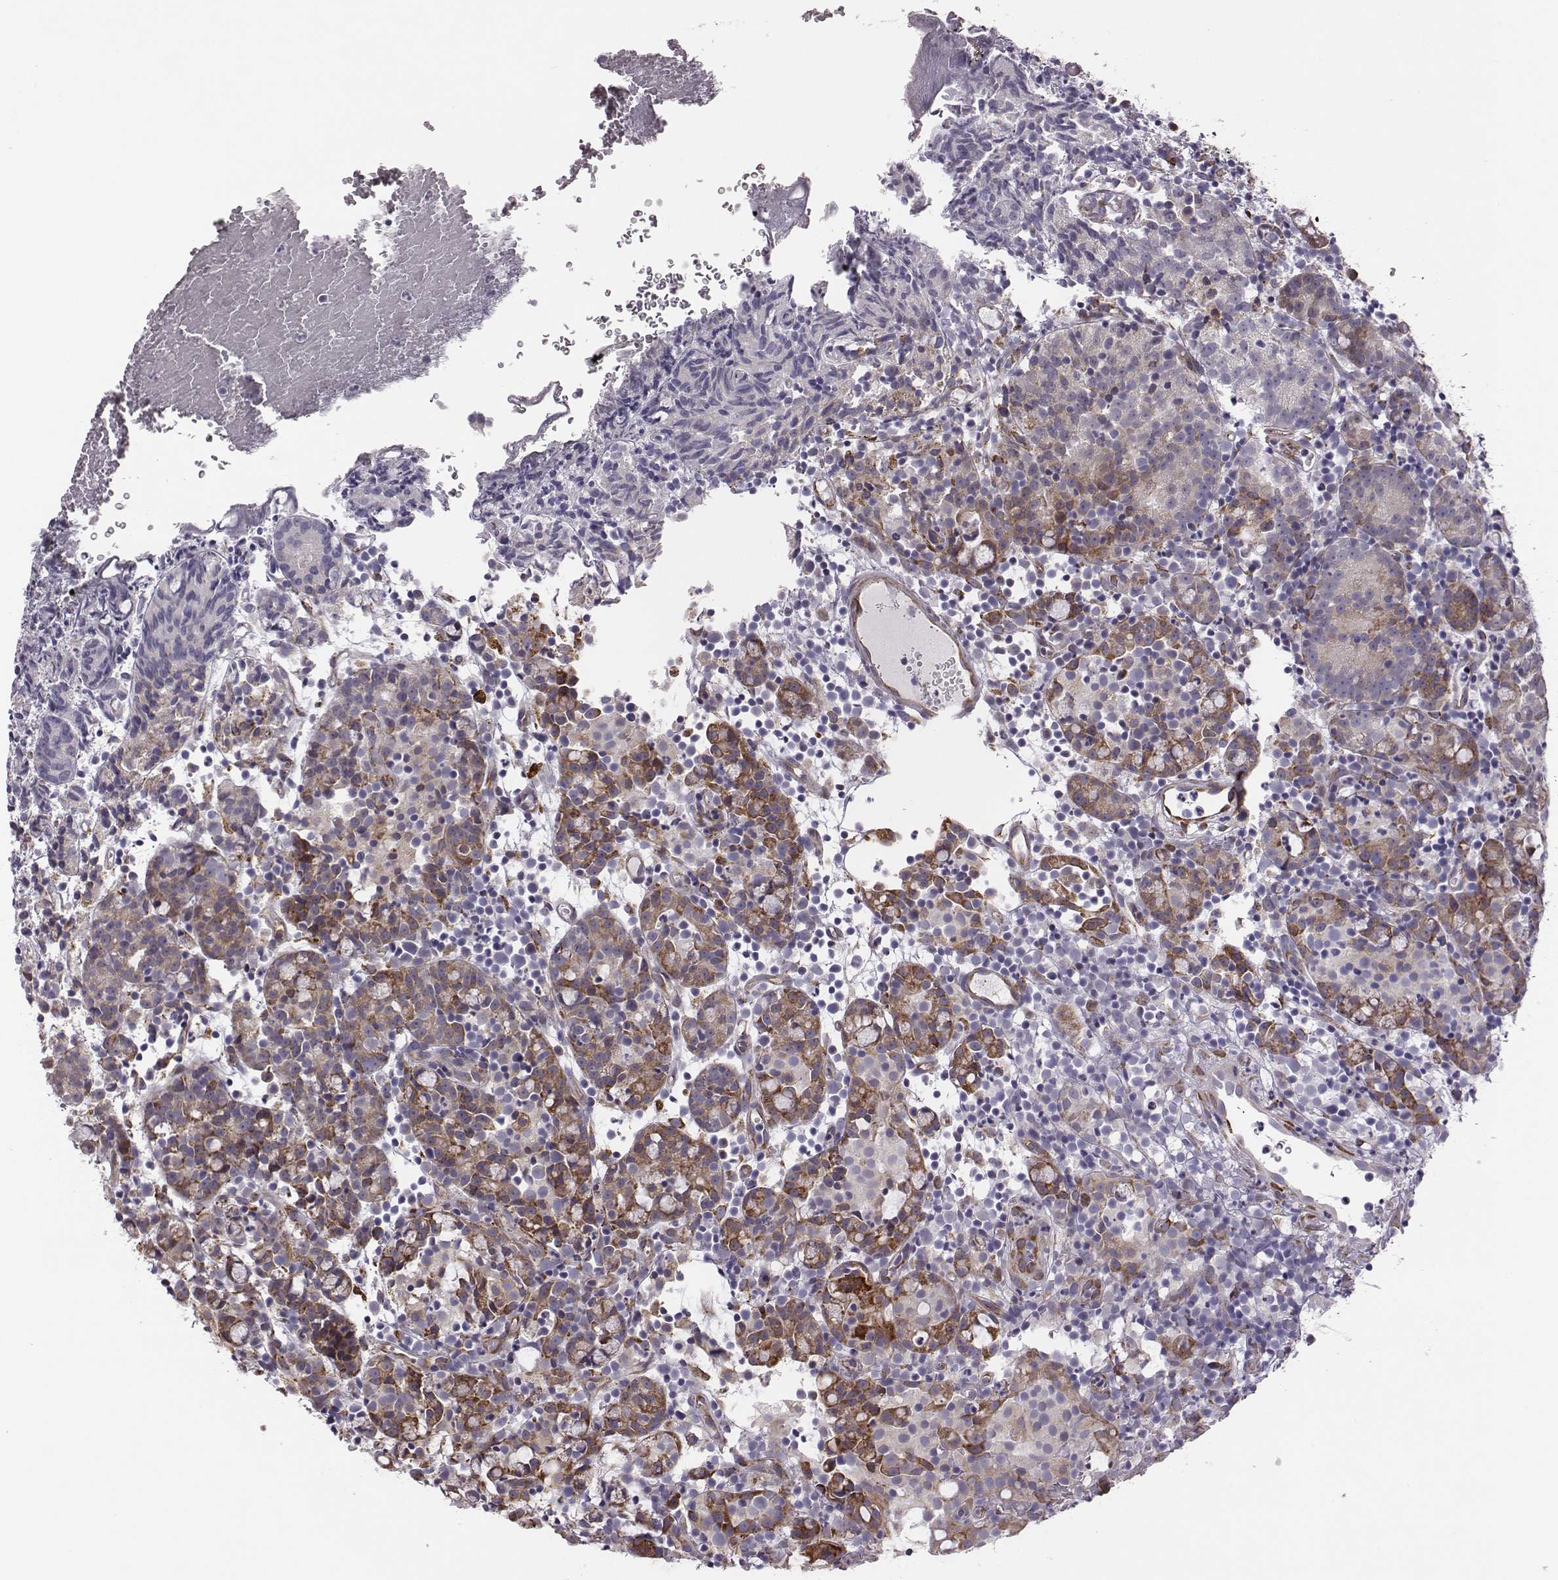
{"staining": {"intensity": "moderate", "quantity": "25%-75%", "location": "cytoplasmic/membranous"}, "tissue": "prostate cancer", "cell_type": "Tumor cells", "image_type": "cancer", "snomed": [{"axis": "morphology", "description": "Adenocarcinoma, High grade"}, {"axis": "topography", "description": "Prostate"}], "caption": "Prostate cancer stained with DAB (3,3'-diaminobenzidine) immunohistochemistry (IHC) demonstrates medium levels of moderate cytoplasmic/membranous expression in about 25%-75% of tumor cells.", "gene": "SELENOI", "patient": {"sex": "male", "age": 53}}